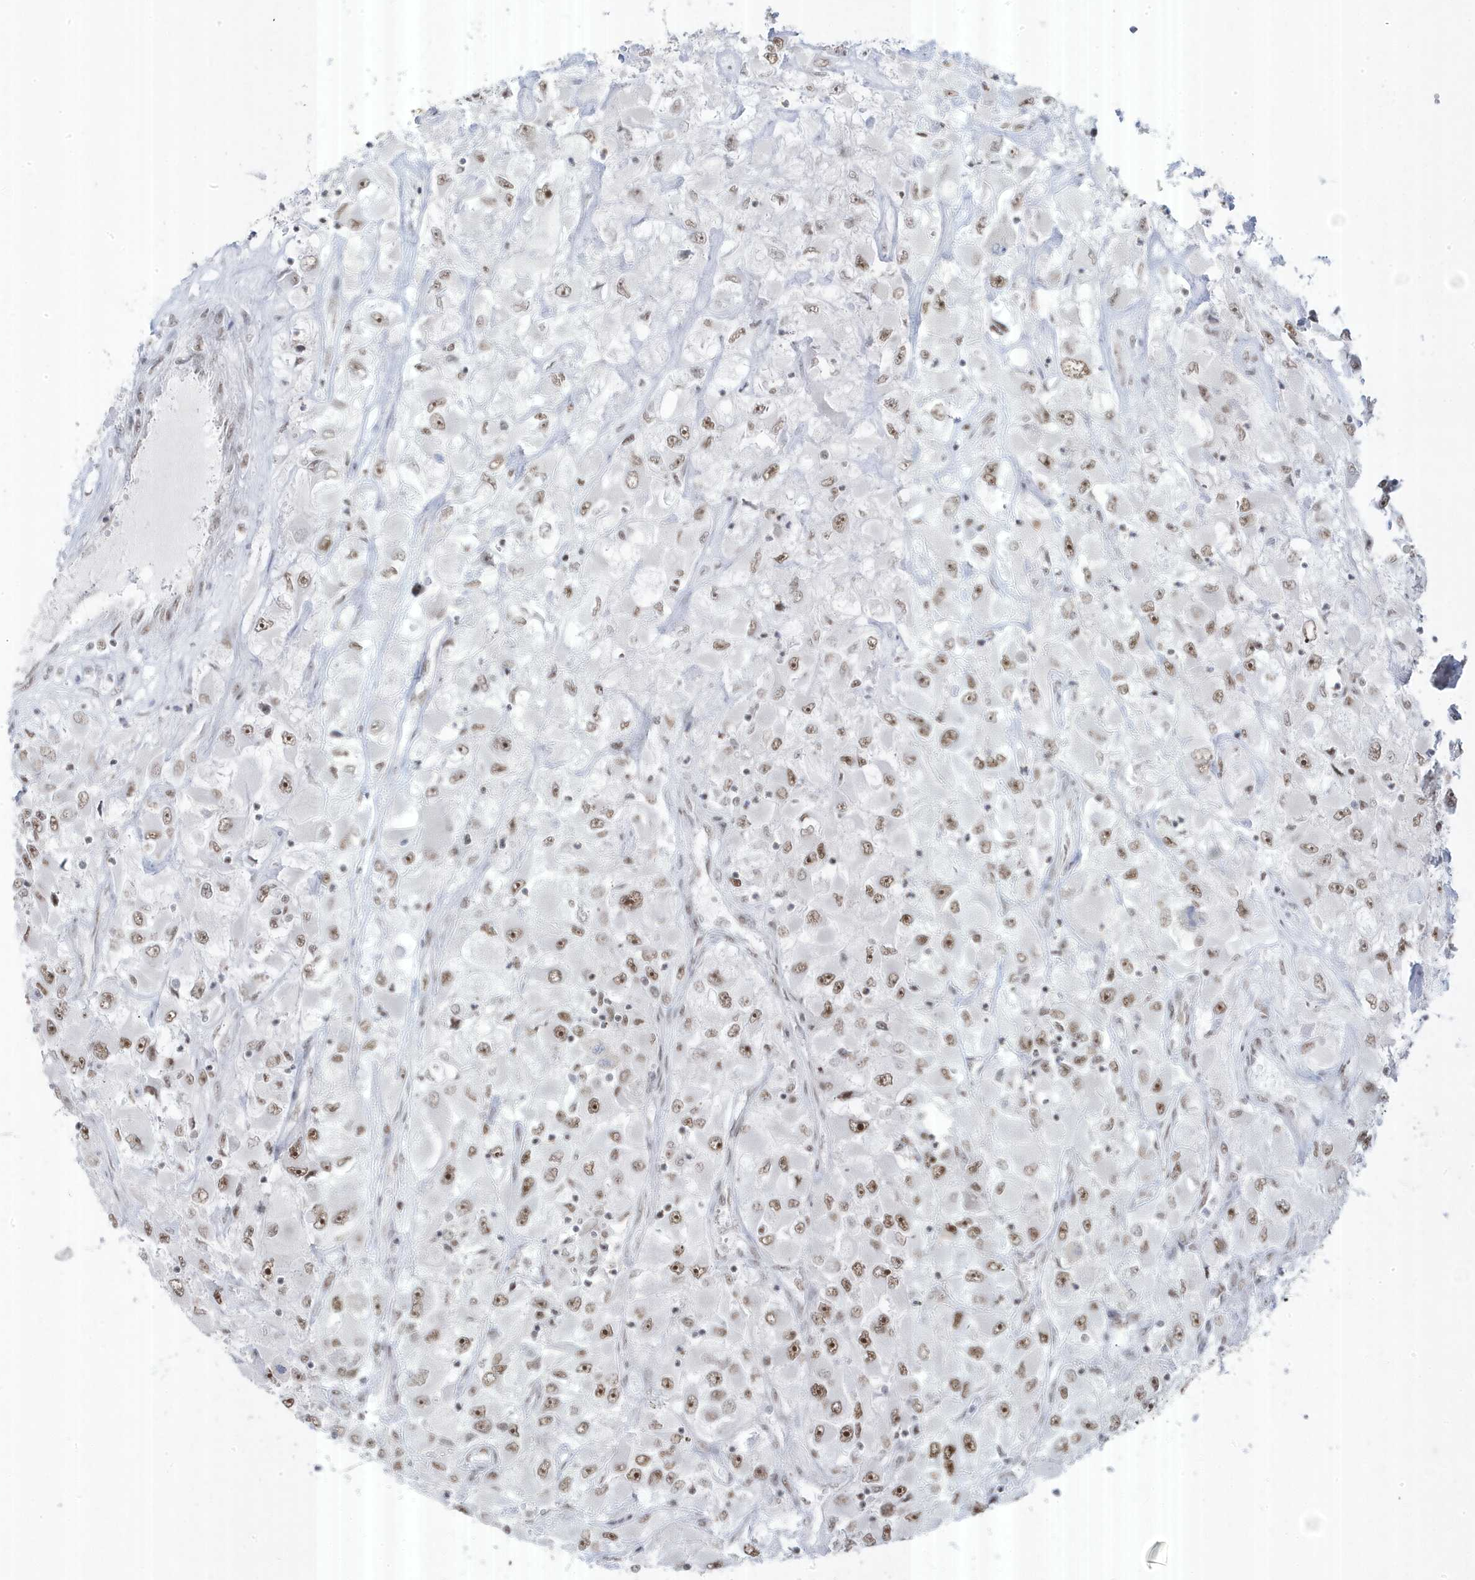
{"staining": {"intensity": "moderate", "quantity": ">75%", "location": "nuclear"}, "tissue": "renal cancer", "cell_type": "Tumor cells", "image_type": "cancer", "snomed": [{"axis": "morphology", "description": "Adenocarcinoma, NOS"}, {"axis": "topography", "description": "Kidney"}], "caption": "Immunohistochemistry (IHC) (DAB) staining of human renal cancer (adenocarcinoma) shows moderate nuclear protein staining in about >75% of tumor cells.", "gene": "MTREX", "patient": {"sex": "female", "age": 52}}